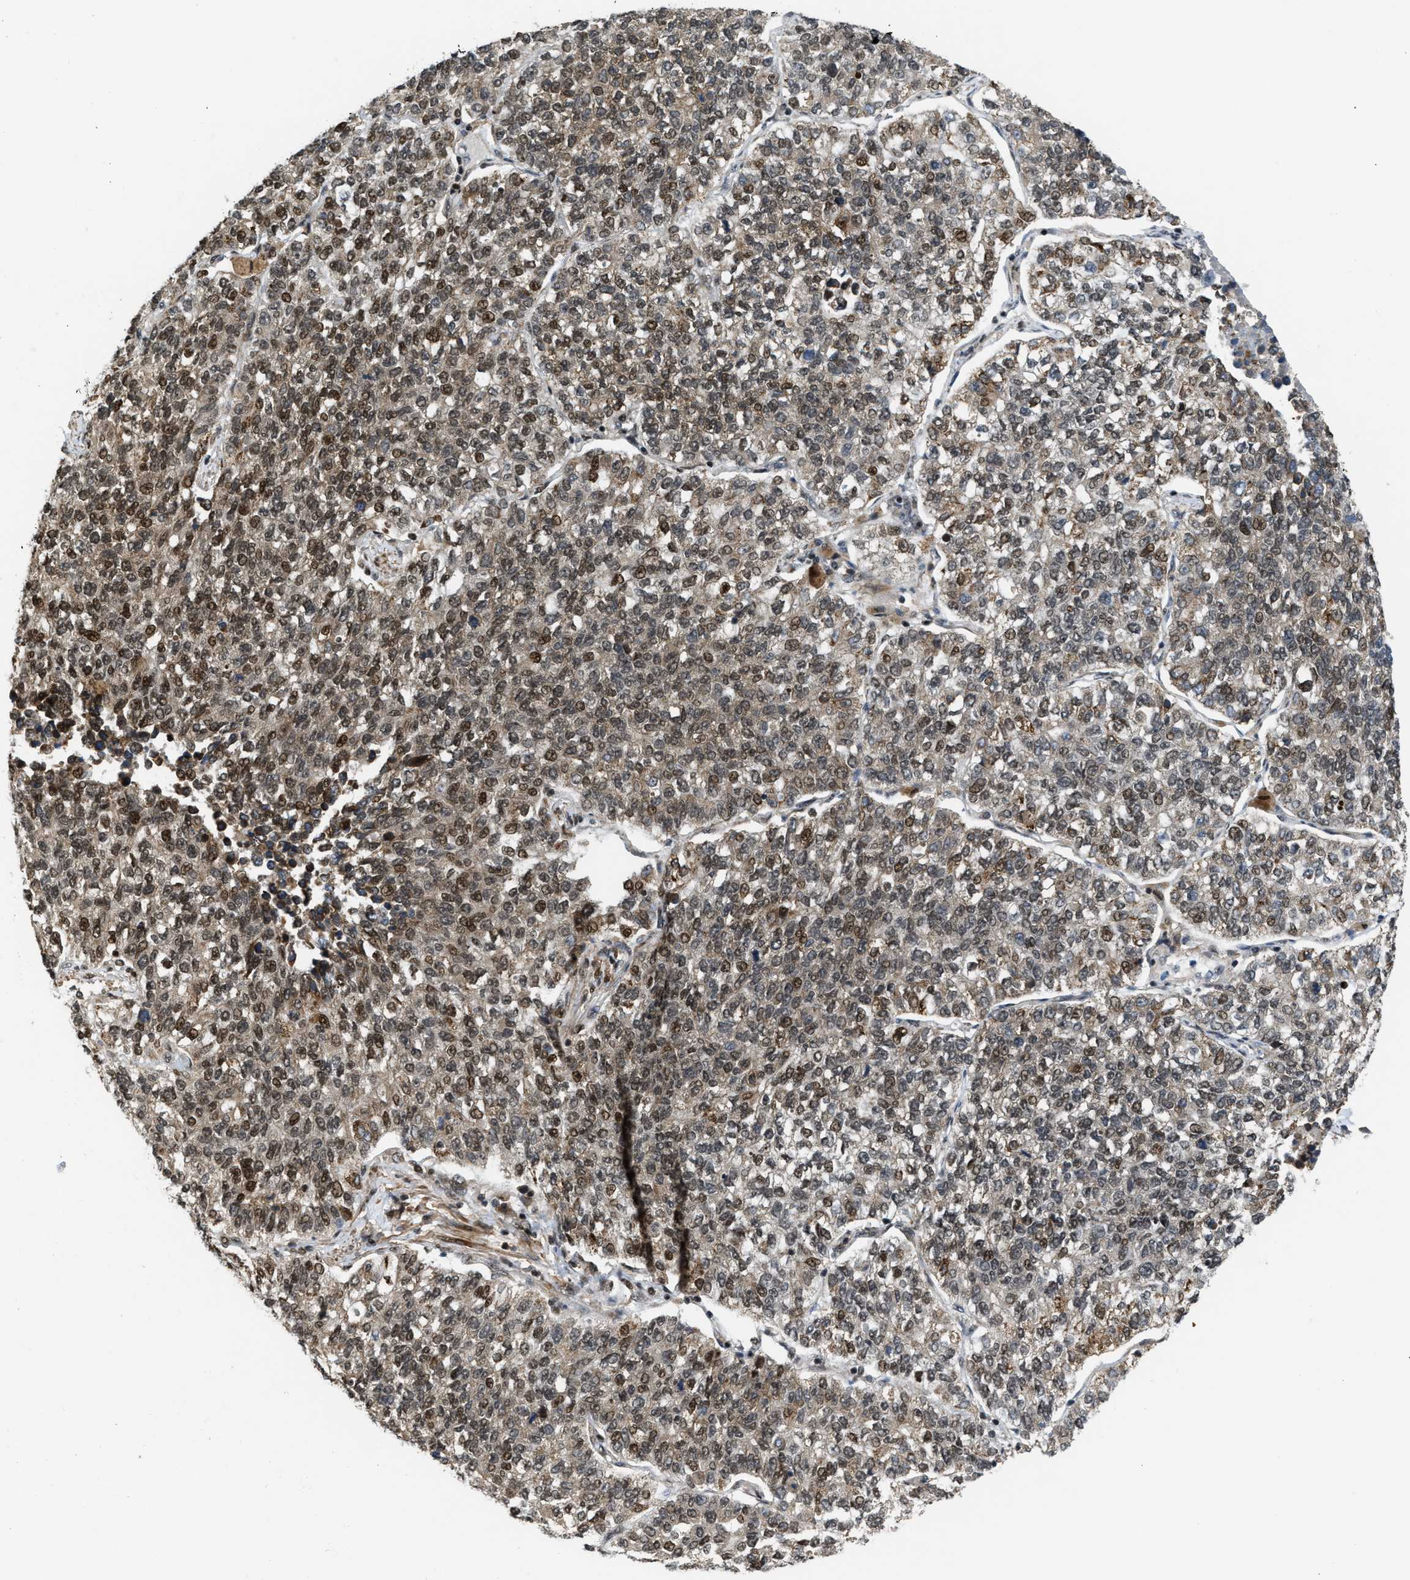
{"staining": {"intensity": "moderate", "quantity": "25%-75%", "location": "nuclear"}, "tissue": "lung cancer", "cell_type": "Tumor cells", "image_type": "cancer", "snomed": [{"axis": "morphology", "description": "Adenocarcinoma, NOS"}, {"axis": "topography", "description": "Lung"}], "caption": "A brown stain labels moderate nuclear staining of a protein in human lung adenocarcinoma tumor cells.", "gene": "ZNF250", "patient": {"sex": "male", "age": 49}}